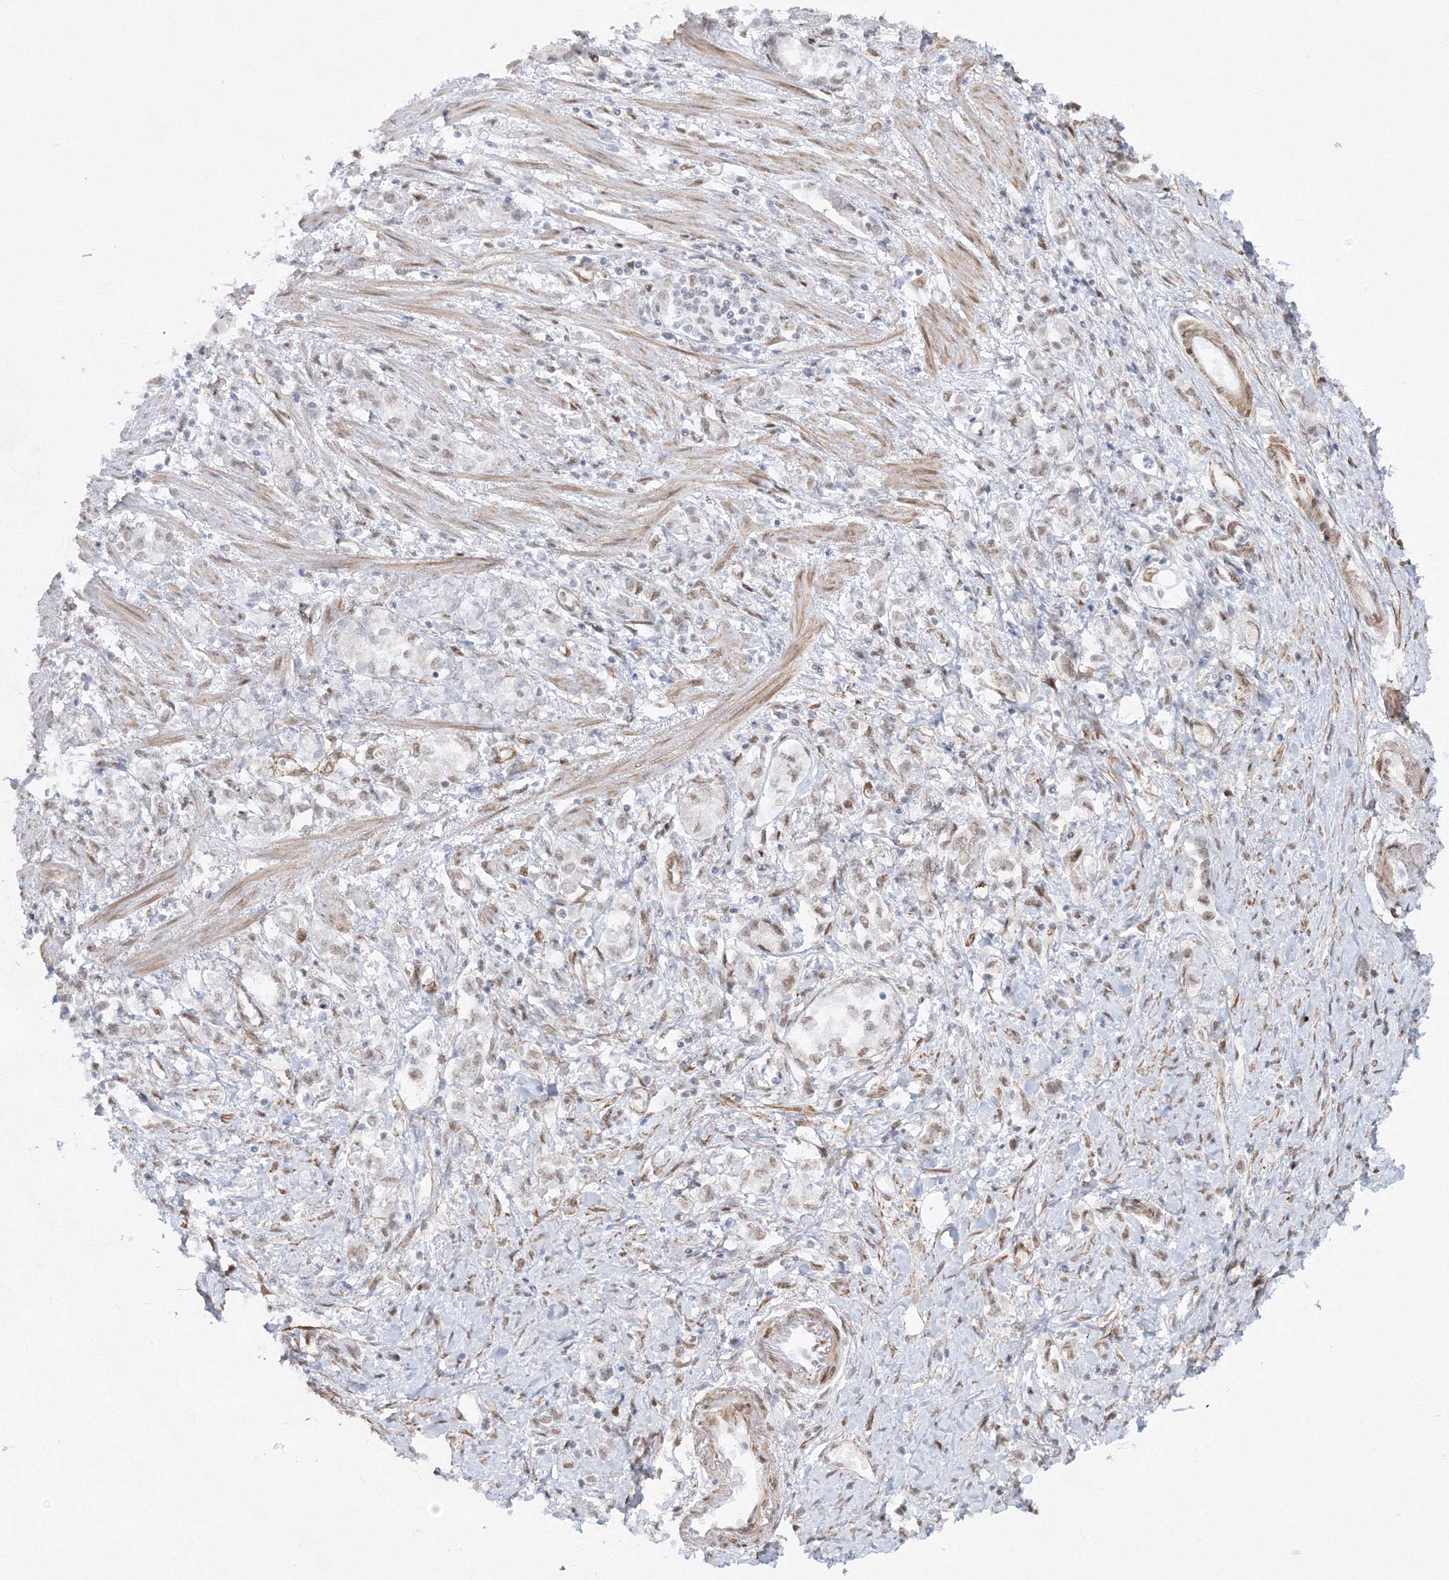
{"staining": {"intensity": "negative", "quantity": "none", "location": "none"}, "tissue": "stomach cancer", "cell_type": "Tumor cells", "image_type": "cancer", "snomed": [{"axis": "morphology", "description": "Adenocarcinoma, NOS"}, {"axis": "topography", "description": "Stomach"}], "caption": "IHC image of stomach cancer (adenocarcinoma) stained for a protein (brown), which demonstrates no staining in tumor cells.", "gene": "ZNF638", "patient": {"sex": "female", "age": 76}}